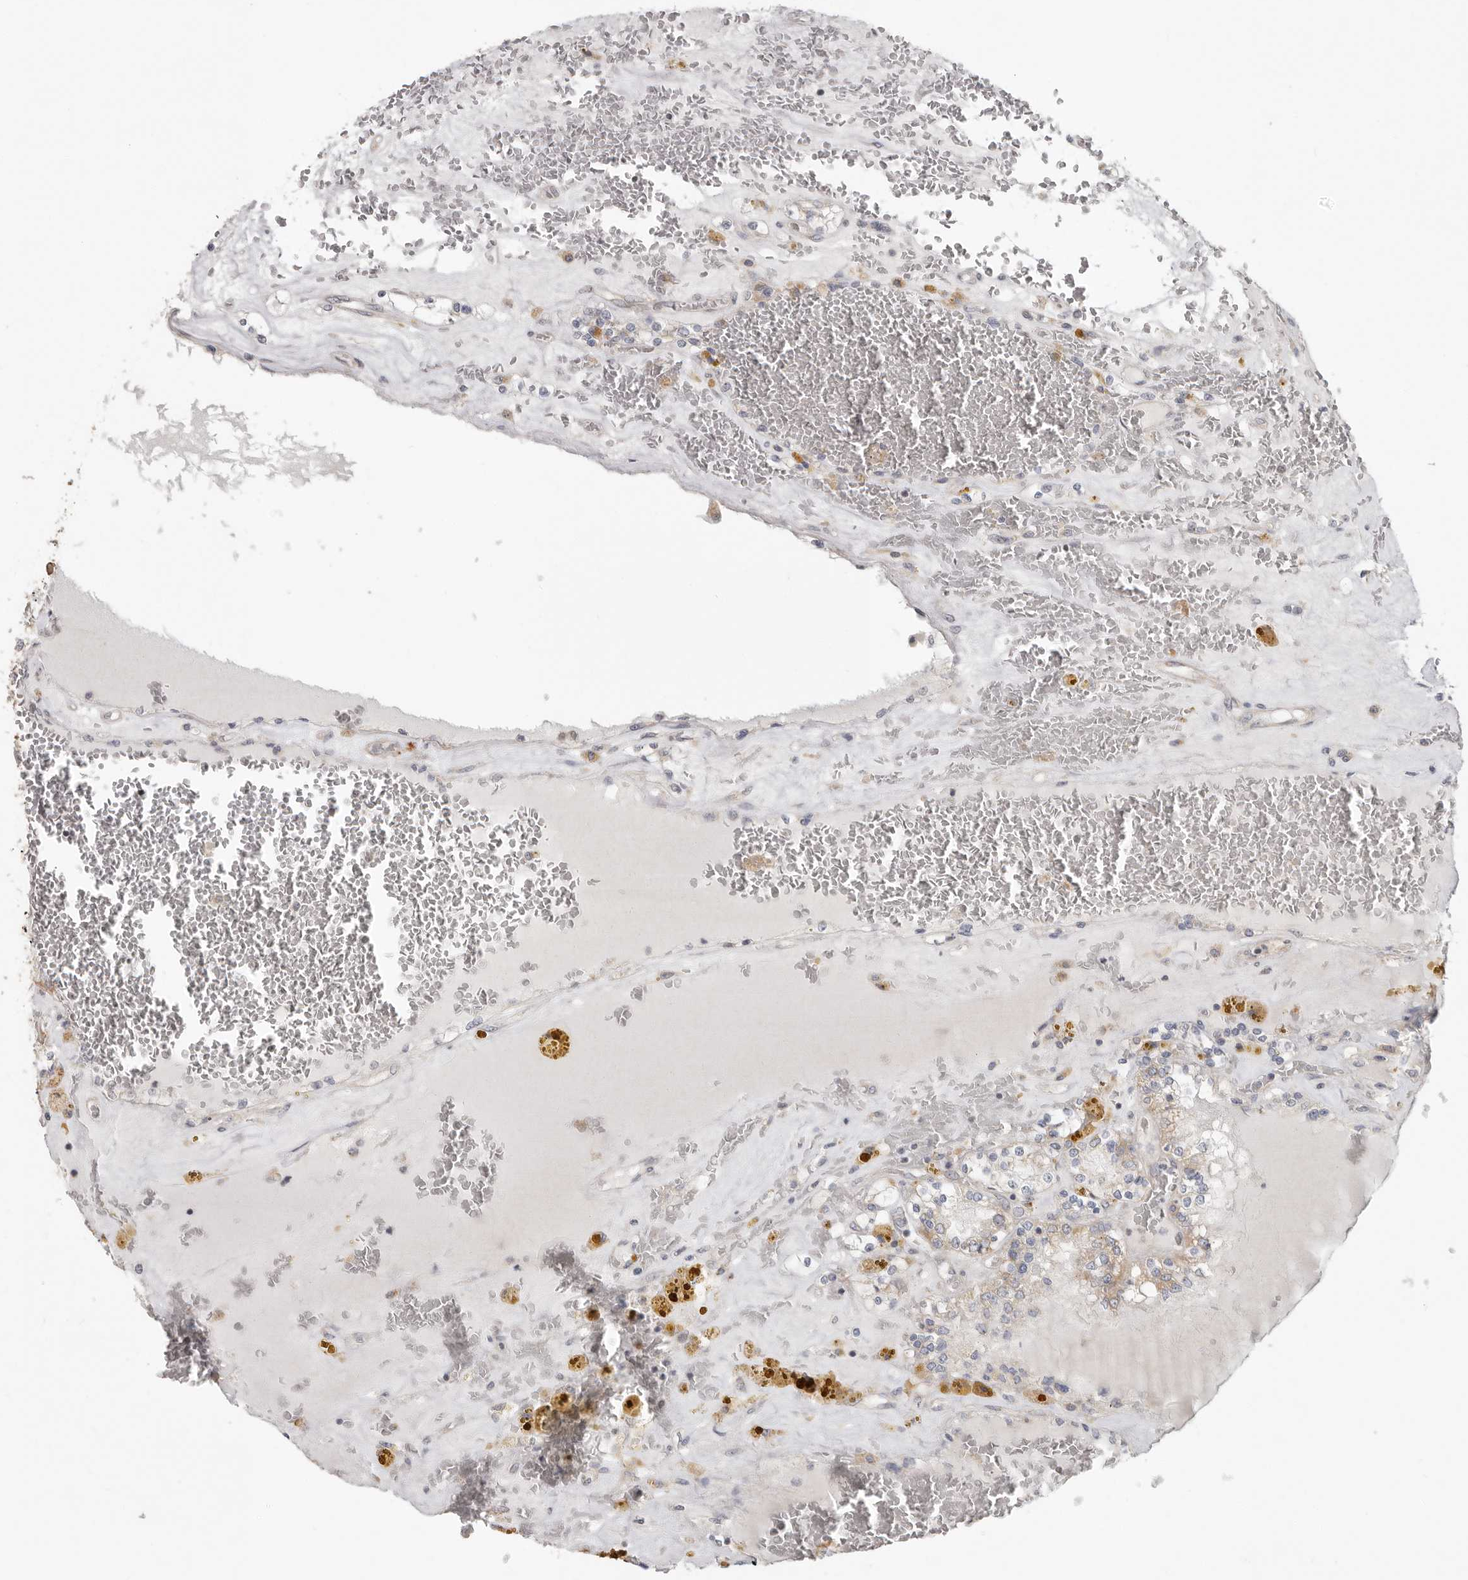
{"staining": {"intensity": "moderate", "quantity": "25%-75%", "location": "cytoplasmic/membranous"}, "tissue": "renal cancer", "cell_type": "Tumor cells", "image_type": "cancer", "snomed": [{"axis": "morphology", "description": "Adenocarcinoma, NOS"}, {"axis": "topography", "description": "Kidney"}], "caption": "Moderate cytoplasmic/membranous protein expression is appreciated in about 25%-75% of tumor cells in renal adenocarcinoma.", "gene": "UNK", "patient": {"sex": "female", "age": 56}}